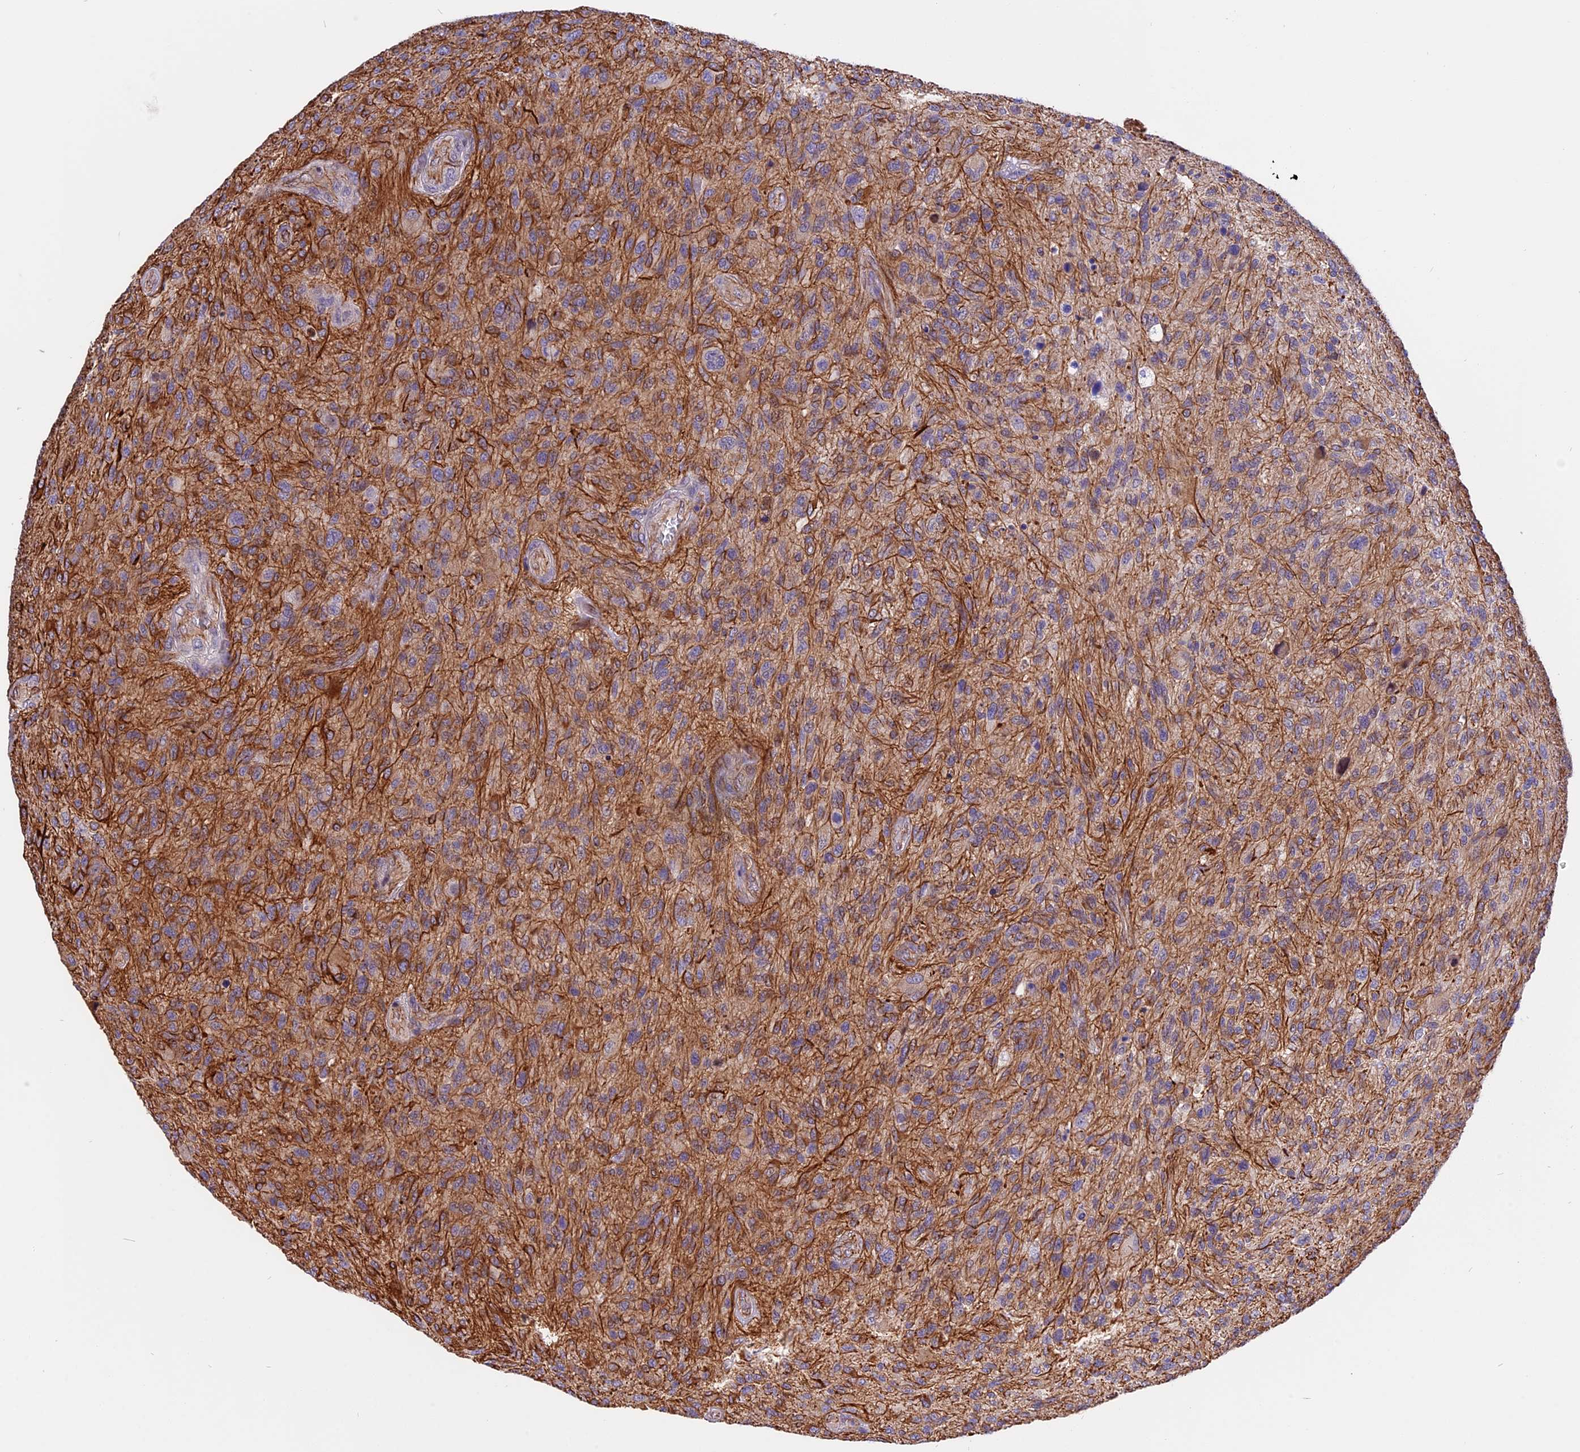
{"staining": {"intensity": "moderate", "quantity": ">75%", "location": "cytoplasmic/membranous"}, "tissue": "glioma", "cell_type": "Tumor cells", "image_type": "cancer", "snomed": [{"axis": "morphology", "description": "Glioma, malignant, High grade"}, {"axis": "topography", "description": "Brain"}], "caption": "An IHC image of neoplastic tissue is shown. Protein staining in brown shows moderate cytoplasmic/membranous positivity in glioma within tumor cells.", "gene": "R3HDM4", "patient": {"sex": "male", "age": 47}}